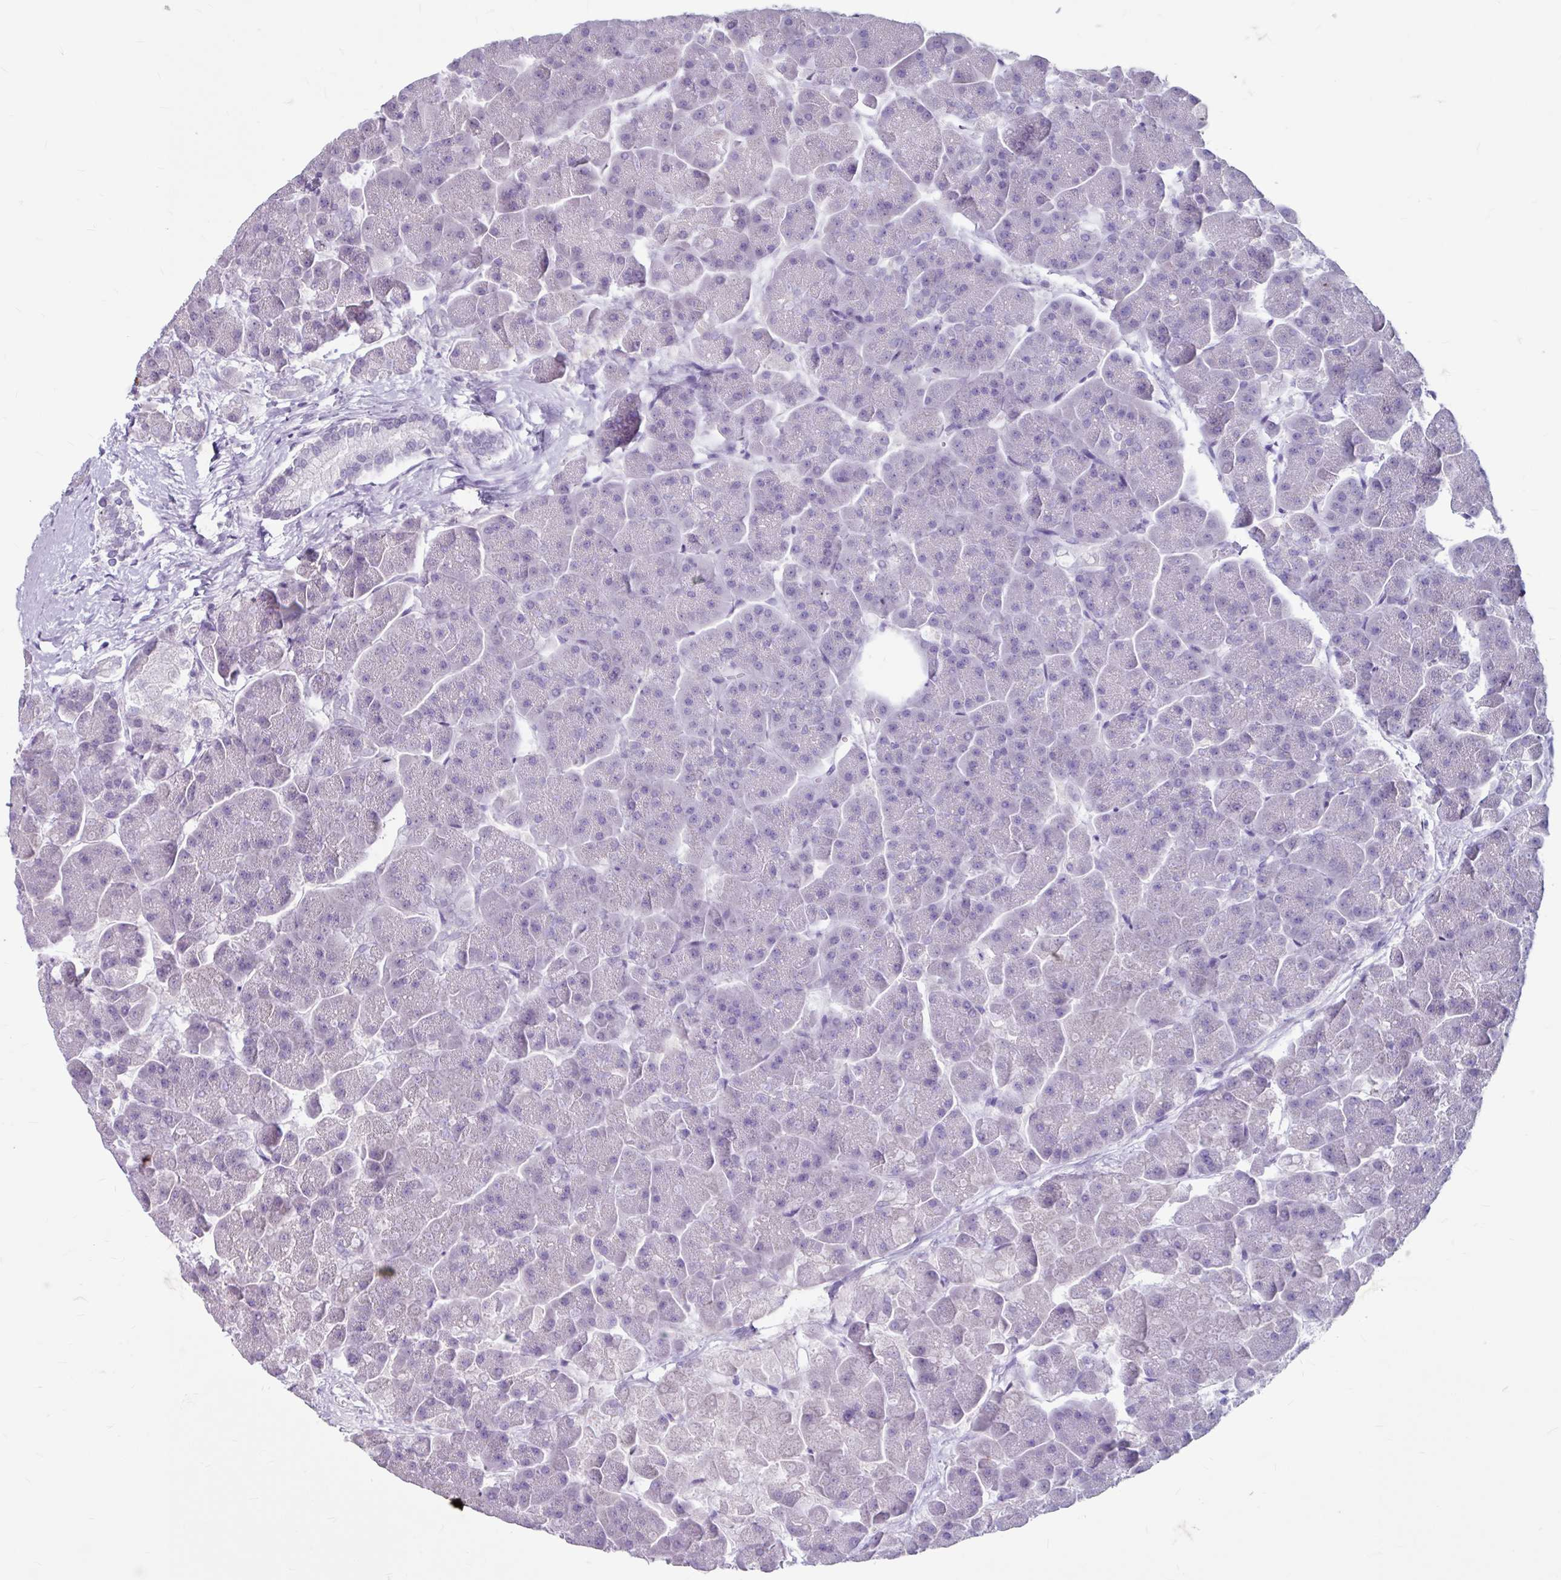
{"staining": {"intensity": "negative", "quantity": "none", "location": "none"}, "tissue": "pancreas", "cell_type": "Exocrine glandular cells", "image_type": "normal", "snomed": [{"axis": "morphology", "description": "Normal tissue, NOS"}, {"axis": "topography", "description": "Pancreas"}, {"axis": "topography", "description": "Peripheral nerve tissue"}], "caption": "Micrograph shows no protein staining in exocrine glandular cells of unremarkable pancreas.", "gene": "ANKRD1", "patient": {"sex": "male", "age": 54}}